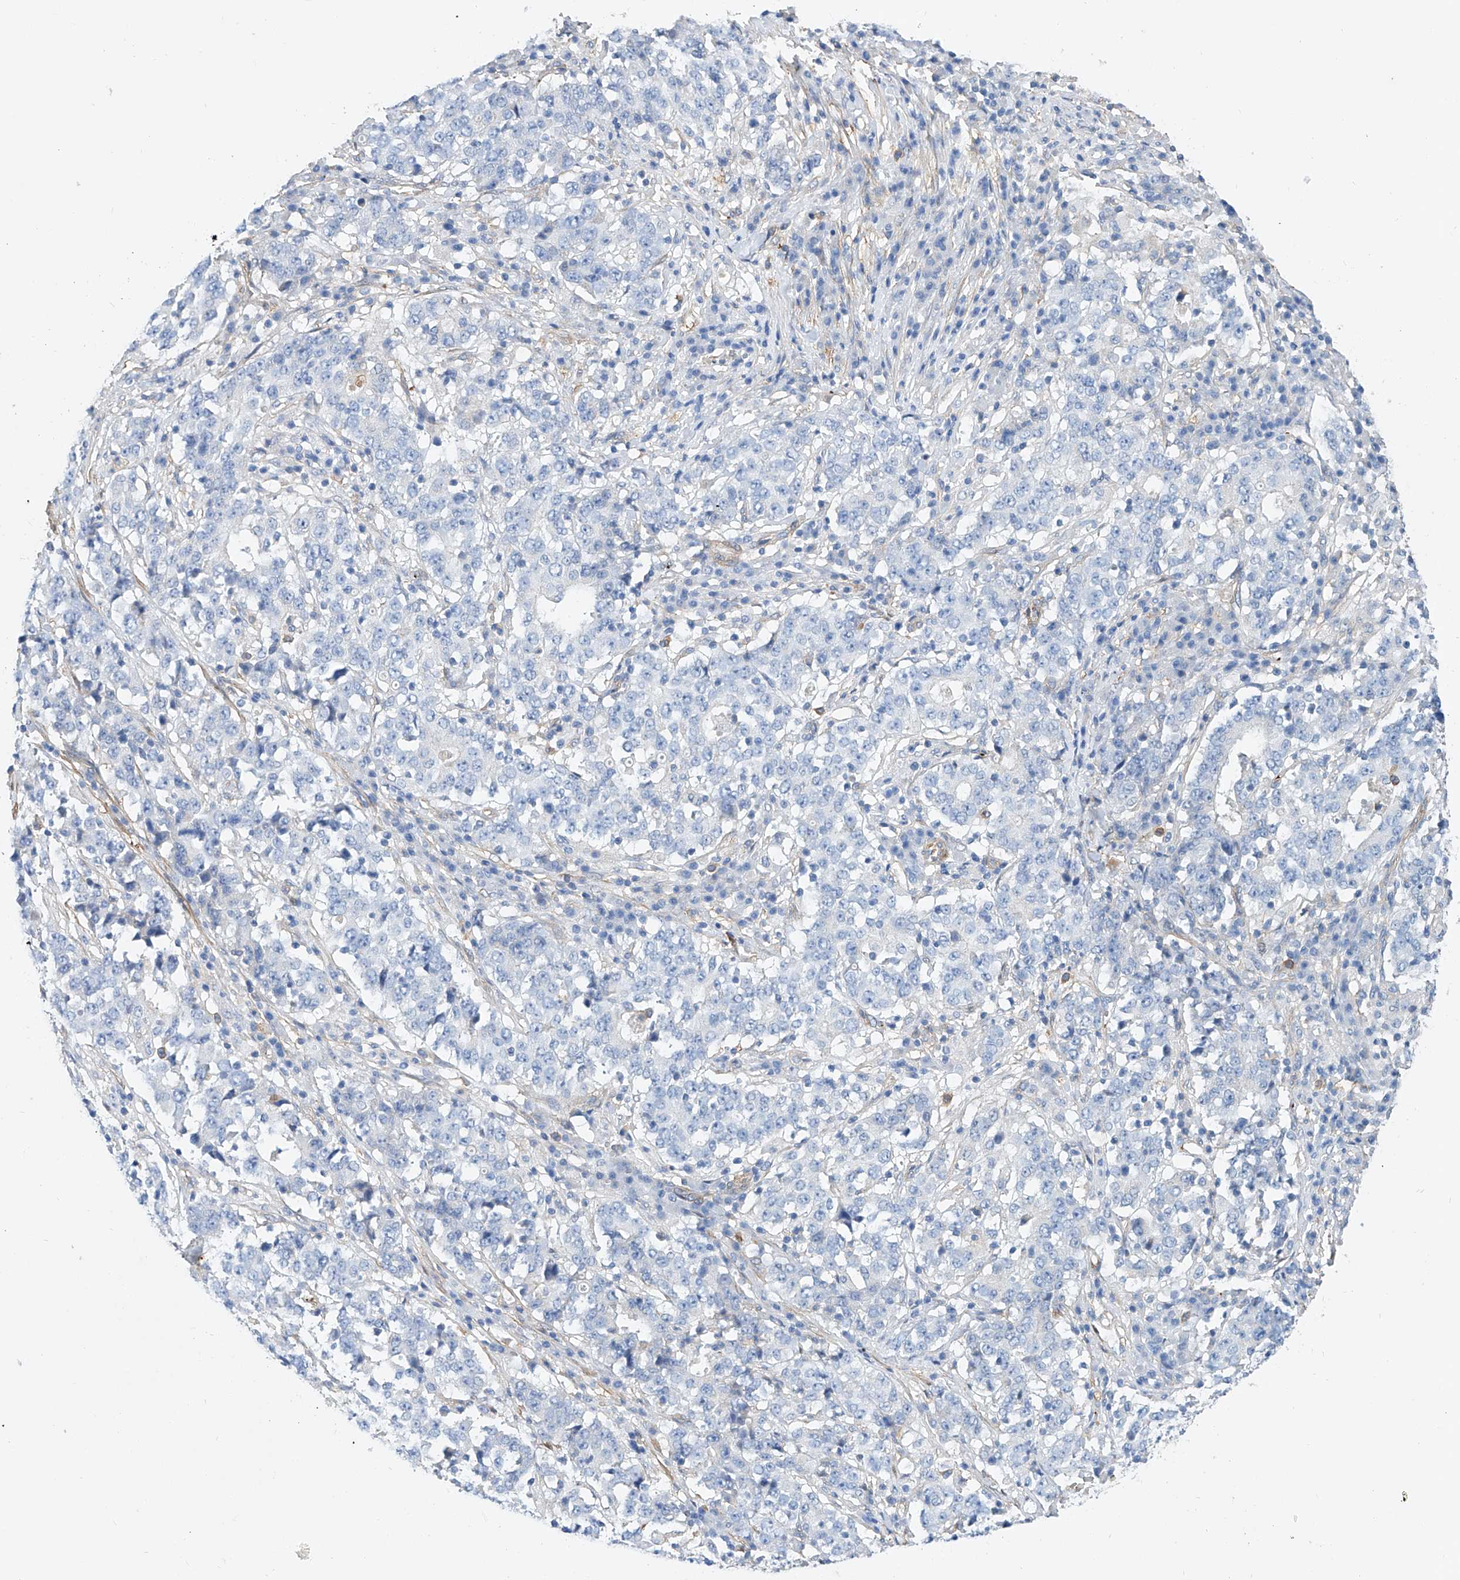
{"staining": {"intensity": "negative", "quantity": "none", "location": "none"}, "tissue": "stomach cancer", "cell_type": "Tumor cells", "image_type": "cancer", "snomed": [{"axis": "morphology", "description": "Adenocarcinoma, NOS"}, {"axis": "topography", "description": "Stomach"}], "caption": "The IHC image has no significant staining in tumor cells of adenocarcinoma (stomach) tissue.", "gene": "TAS2R60", "patient": {"sex": "male", "age": 59}}